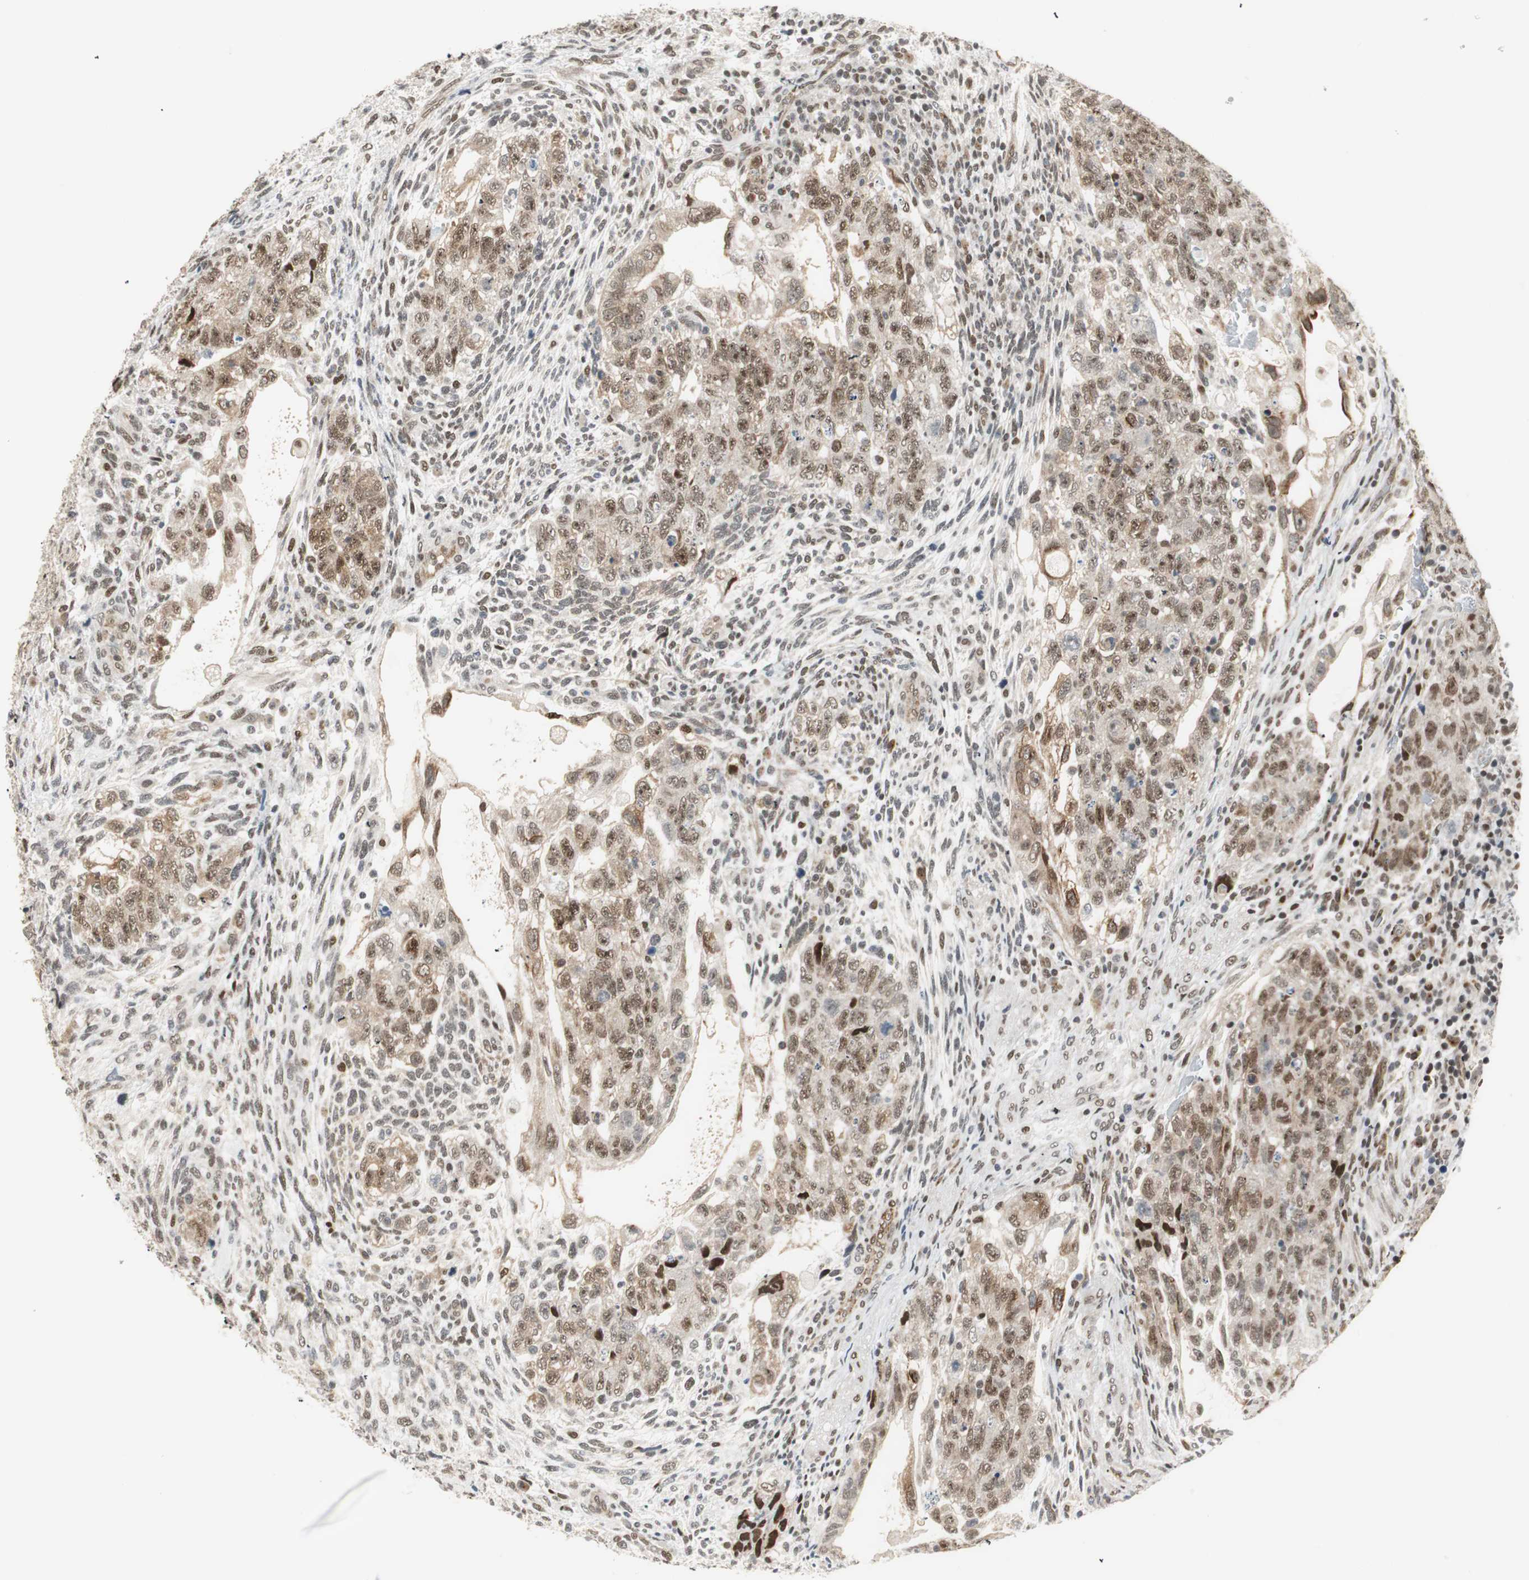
{"staining": {"intensity": "moderate", "quantity": ">75%", "location": "cytoplasmic/membranous,nuclear"}, "tissue": "testis cancer", "cell_type": "Tumor cells", "image_type": "cancer", "snomed": [{"axis": "morphology", "description": "Normal tissue, NOS"}, {"axis": "morphology", "description": "Carcinoma, Embryonal, NOS"}, {"axis": "topography", "description": "Testis"}], "caption": "A medium amount of moderate cytoplasmic/membranous and nuclear staining is present in approximately >75% of tumor cells in embryonal carcinoma (testis) tissue.", "gene": "ZBTB17", "patient": {"sex": "male", "age": 36}}